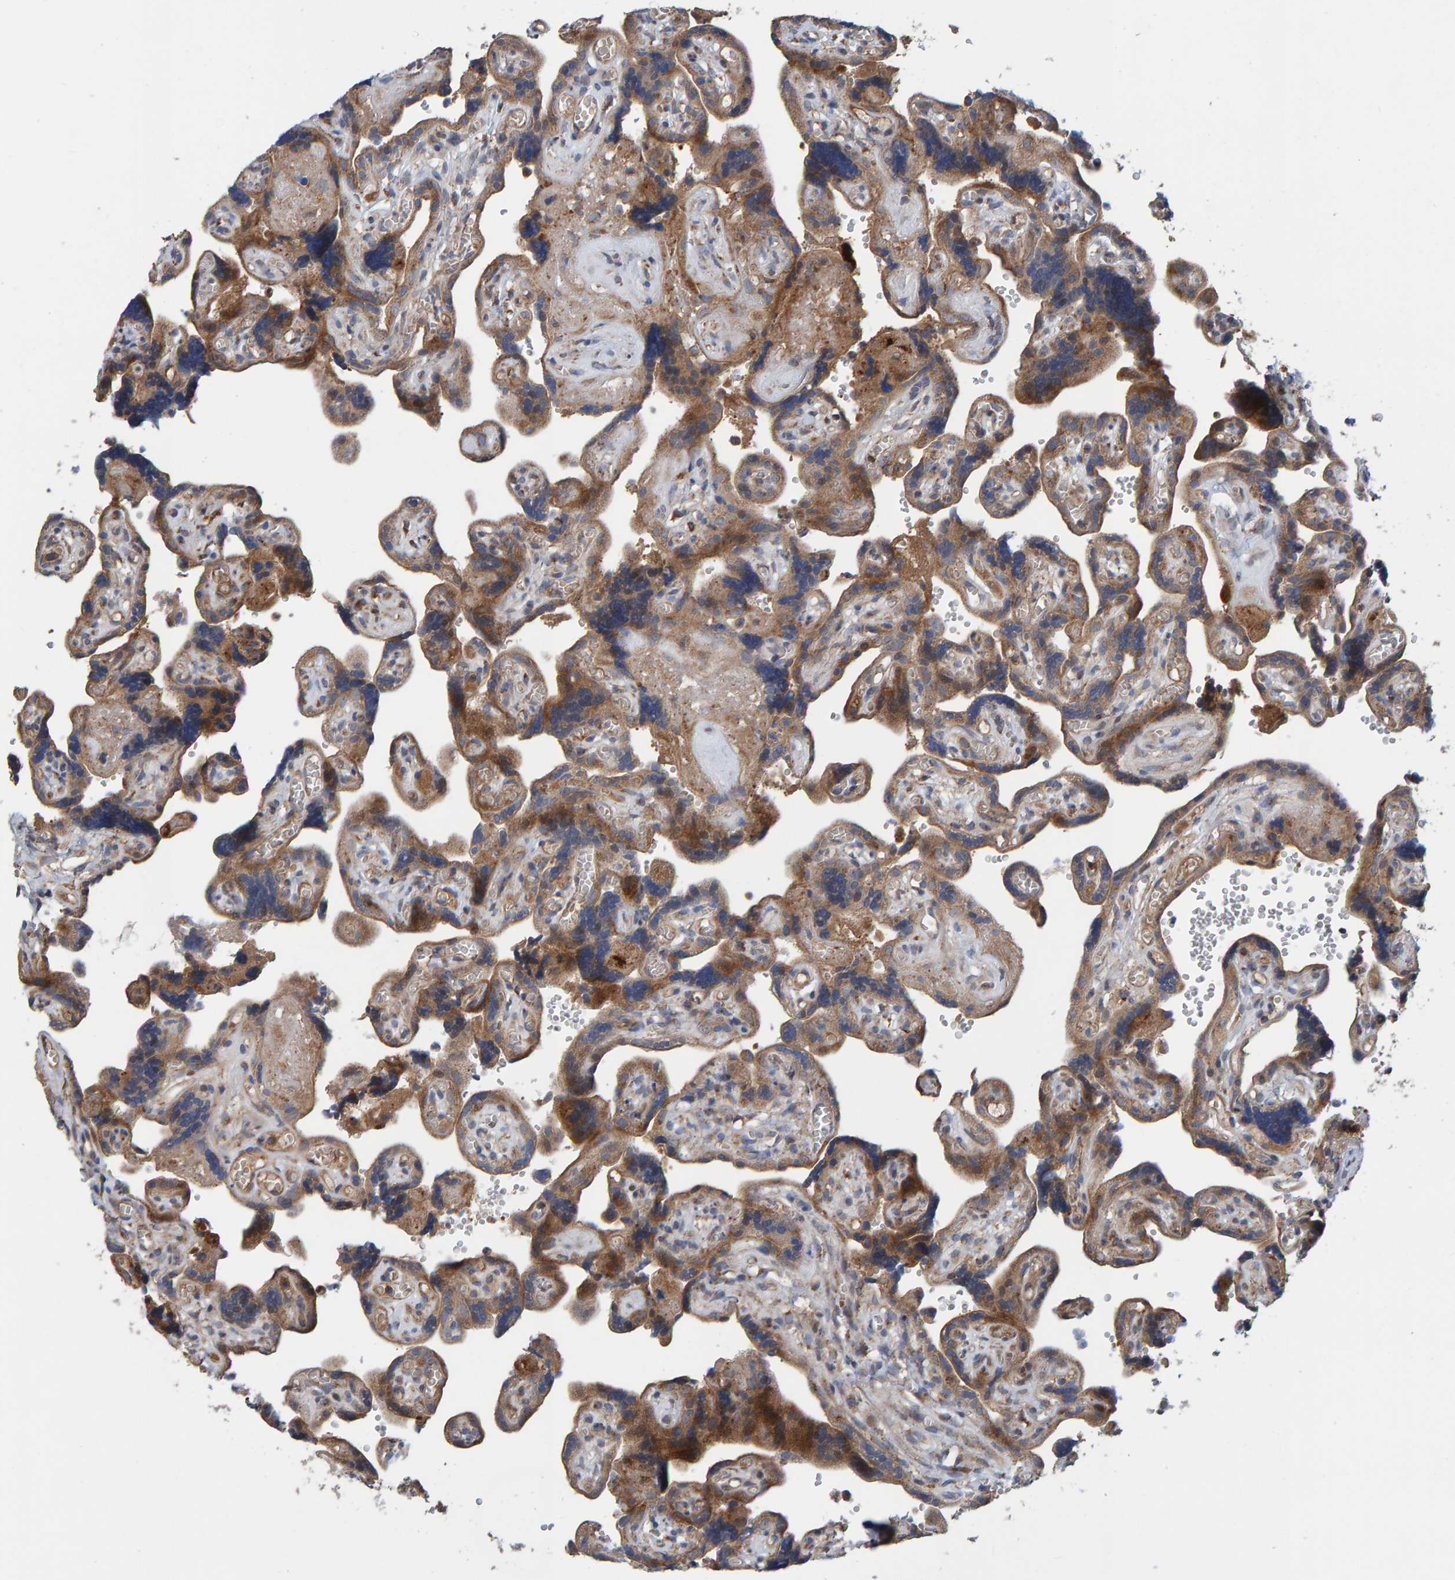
{"staining": {"intensity": "moderate", "quantity": ">75%", "location": "cytoplasmic/membranous"}, "tissue": "placenta", "cell_type": "Decidual cells", "image_type": "normal", "snomed": [{"axis": "morphology", "description": "Normal tissue, NOS"}, {"axis": "topography", "description": "Placenta"}], "caption": "A micrograph of placenta stained for a protein reveals moderate cytoplasmic/membranous brown staining in decidual cells. (DAB IHC with brightfield microscopy, high magnification).", "gene": "KIAA0753", "patient": {"sex": "female", "age": 30}}